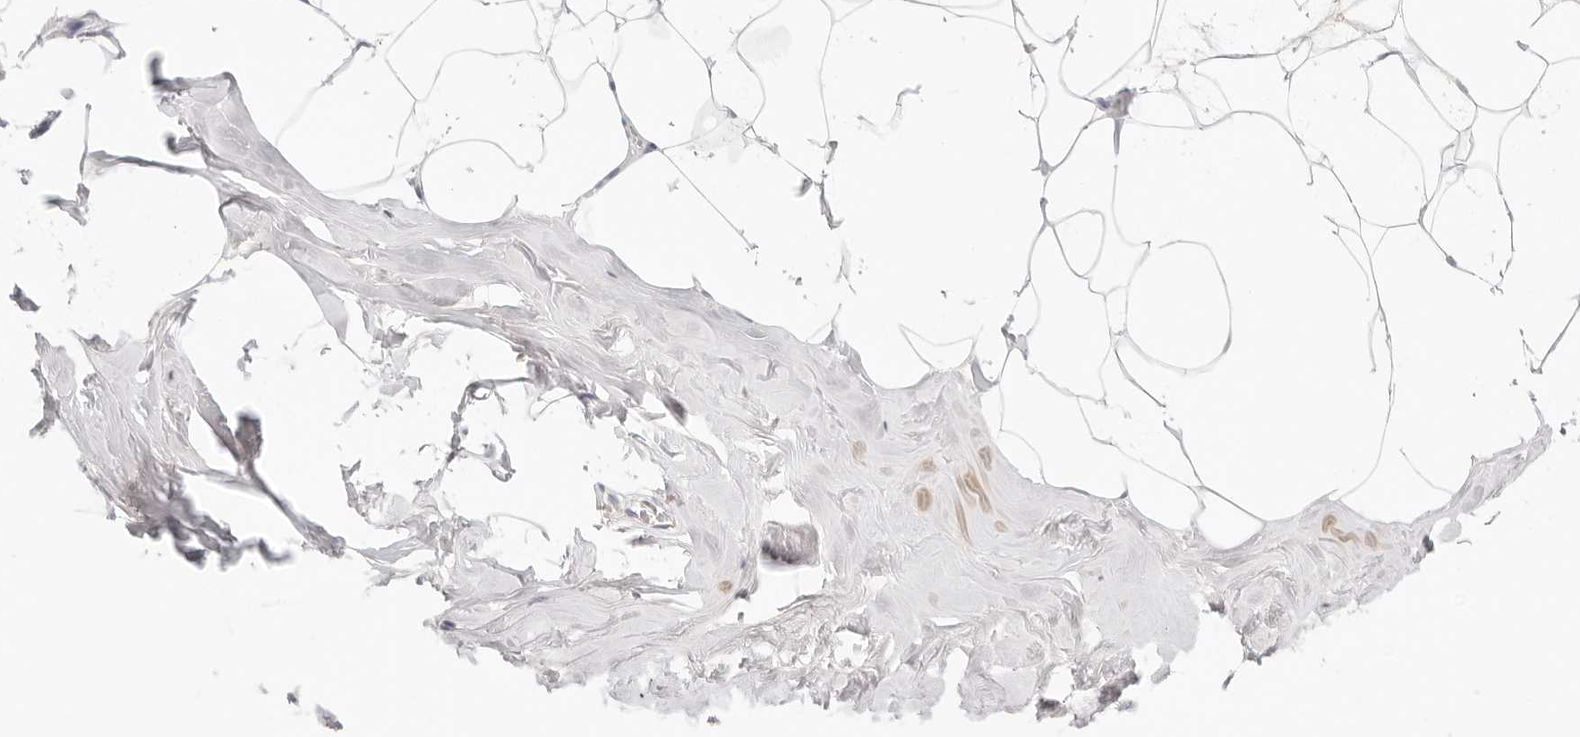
{"staining": {"intensity": "negative", "quantity": "none", "location": "none"}, "tissue": "adipose tissue", "cell_type": "Adipocytes", "image_type": "normal", "snomed": [{"axis": "morphology", "description": "Normal tissue, NOS"}, {"axis": "morphology", "description": "Fibrosis, NOS"}, {"axis": "topography", "description": "Breast"}, {"axis": "topography", "description": "Adipose tissue"}], "caption": "The micrograph shows no significant expression in adipocytes of adipose tissue.", "gene": "CEP120", "patient": {"sex": "female", "age": 39}}